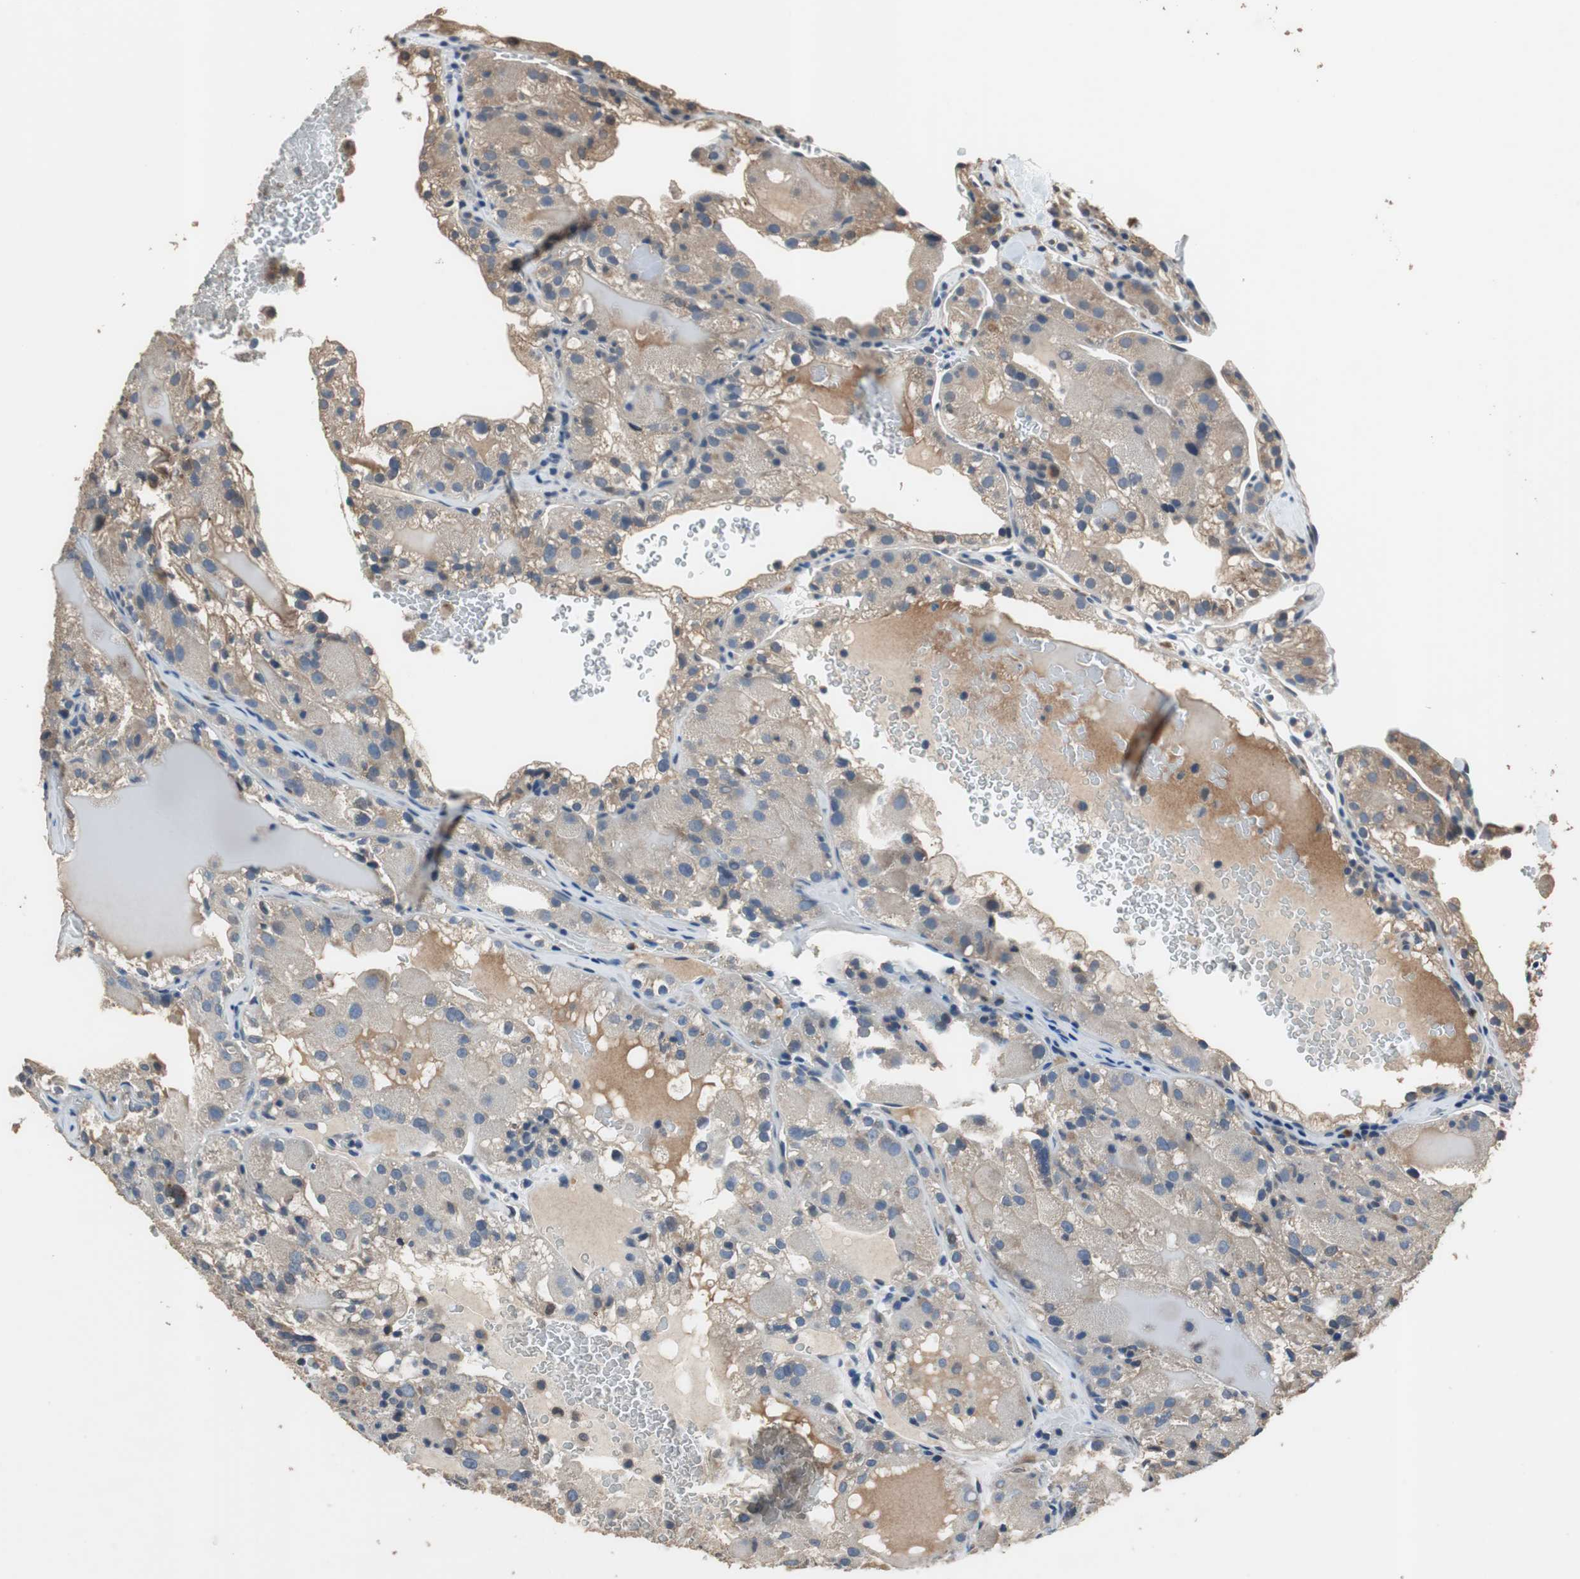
{"staining": {"intensity": "weak", "quantity": "<25%", "location": "cytoplasmic/membranous"}, "tissue": "renal cancer", "cell_type": "Tumor cells", "image_type": "cancer", "snomed": [{"axis": "morphology", "description": "Normal tissue, NOS"}, {"axis": "morphology", "description": "Adenocarcinoma, NOS"}, {"axis": "topography", "description": "Kidney"}], "caption": "Human adenocarcinoma (renal) stained for a protein using IHC reveals no staining in tumor cells.", "gene": "PI4KB", "patient": {"sex": "male", "age": 61}}